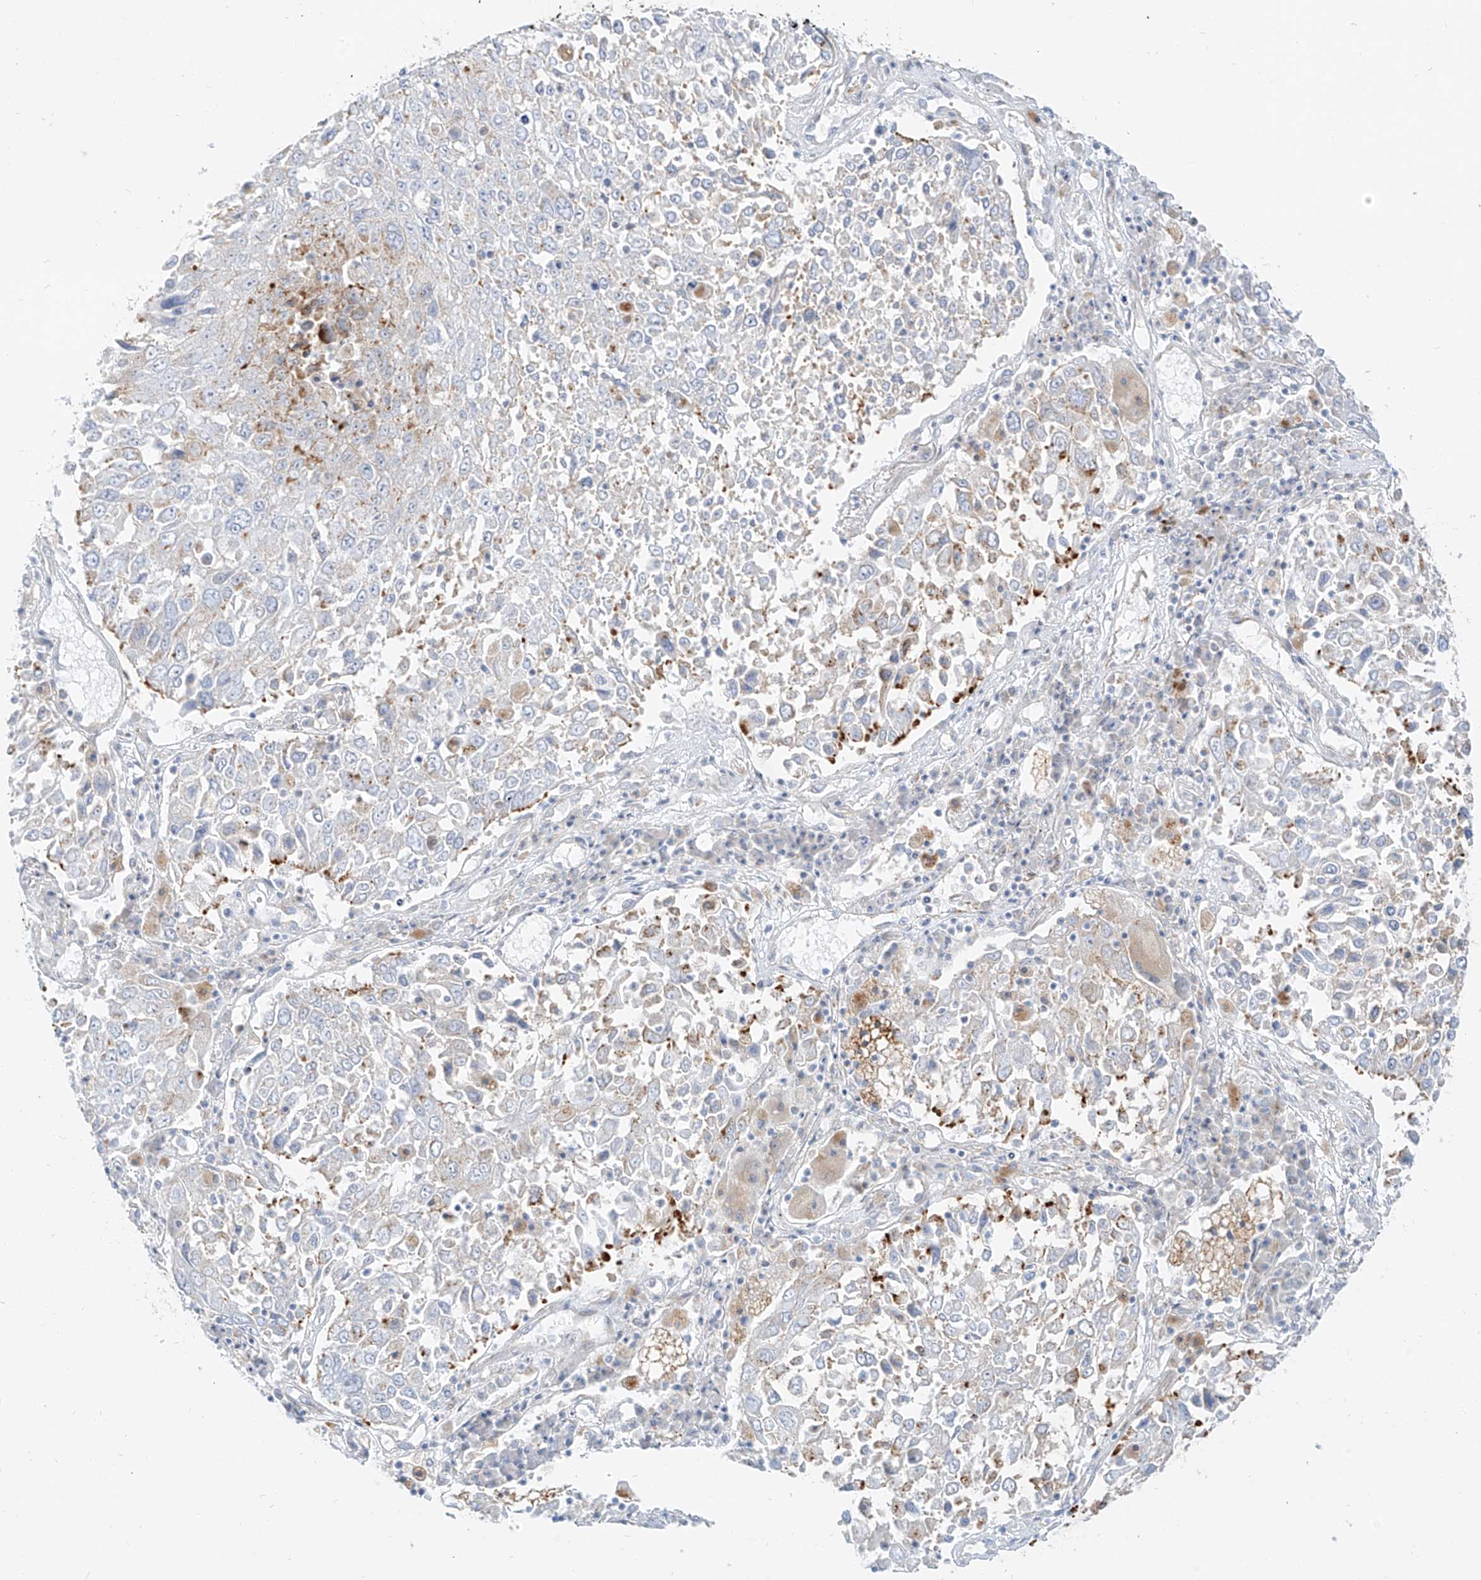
{"staining": {"intensity": "moderate", "quantity": "<25%", "location": "cytoplasmic/membranous"}, "tissue": "lung cancer", "cell_type": "Tumor cells", "image_type": "cancer", "snomed": [{"axis": "morphology", "description": "Squamous cell carcinoma, NOS"}, {"axis": "topography", "description": "Lung"}], "caption": "About <25% of tumor cells in human lung cancer (squamous cell carcinoma) show moderate cytoplasmic/membranous protein staining as visualized by brown immunohistochemical staining.", "gene": "SLC35F6", "patient": {"sex": "male", "age": 65}}